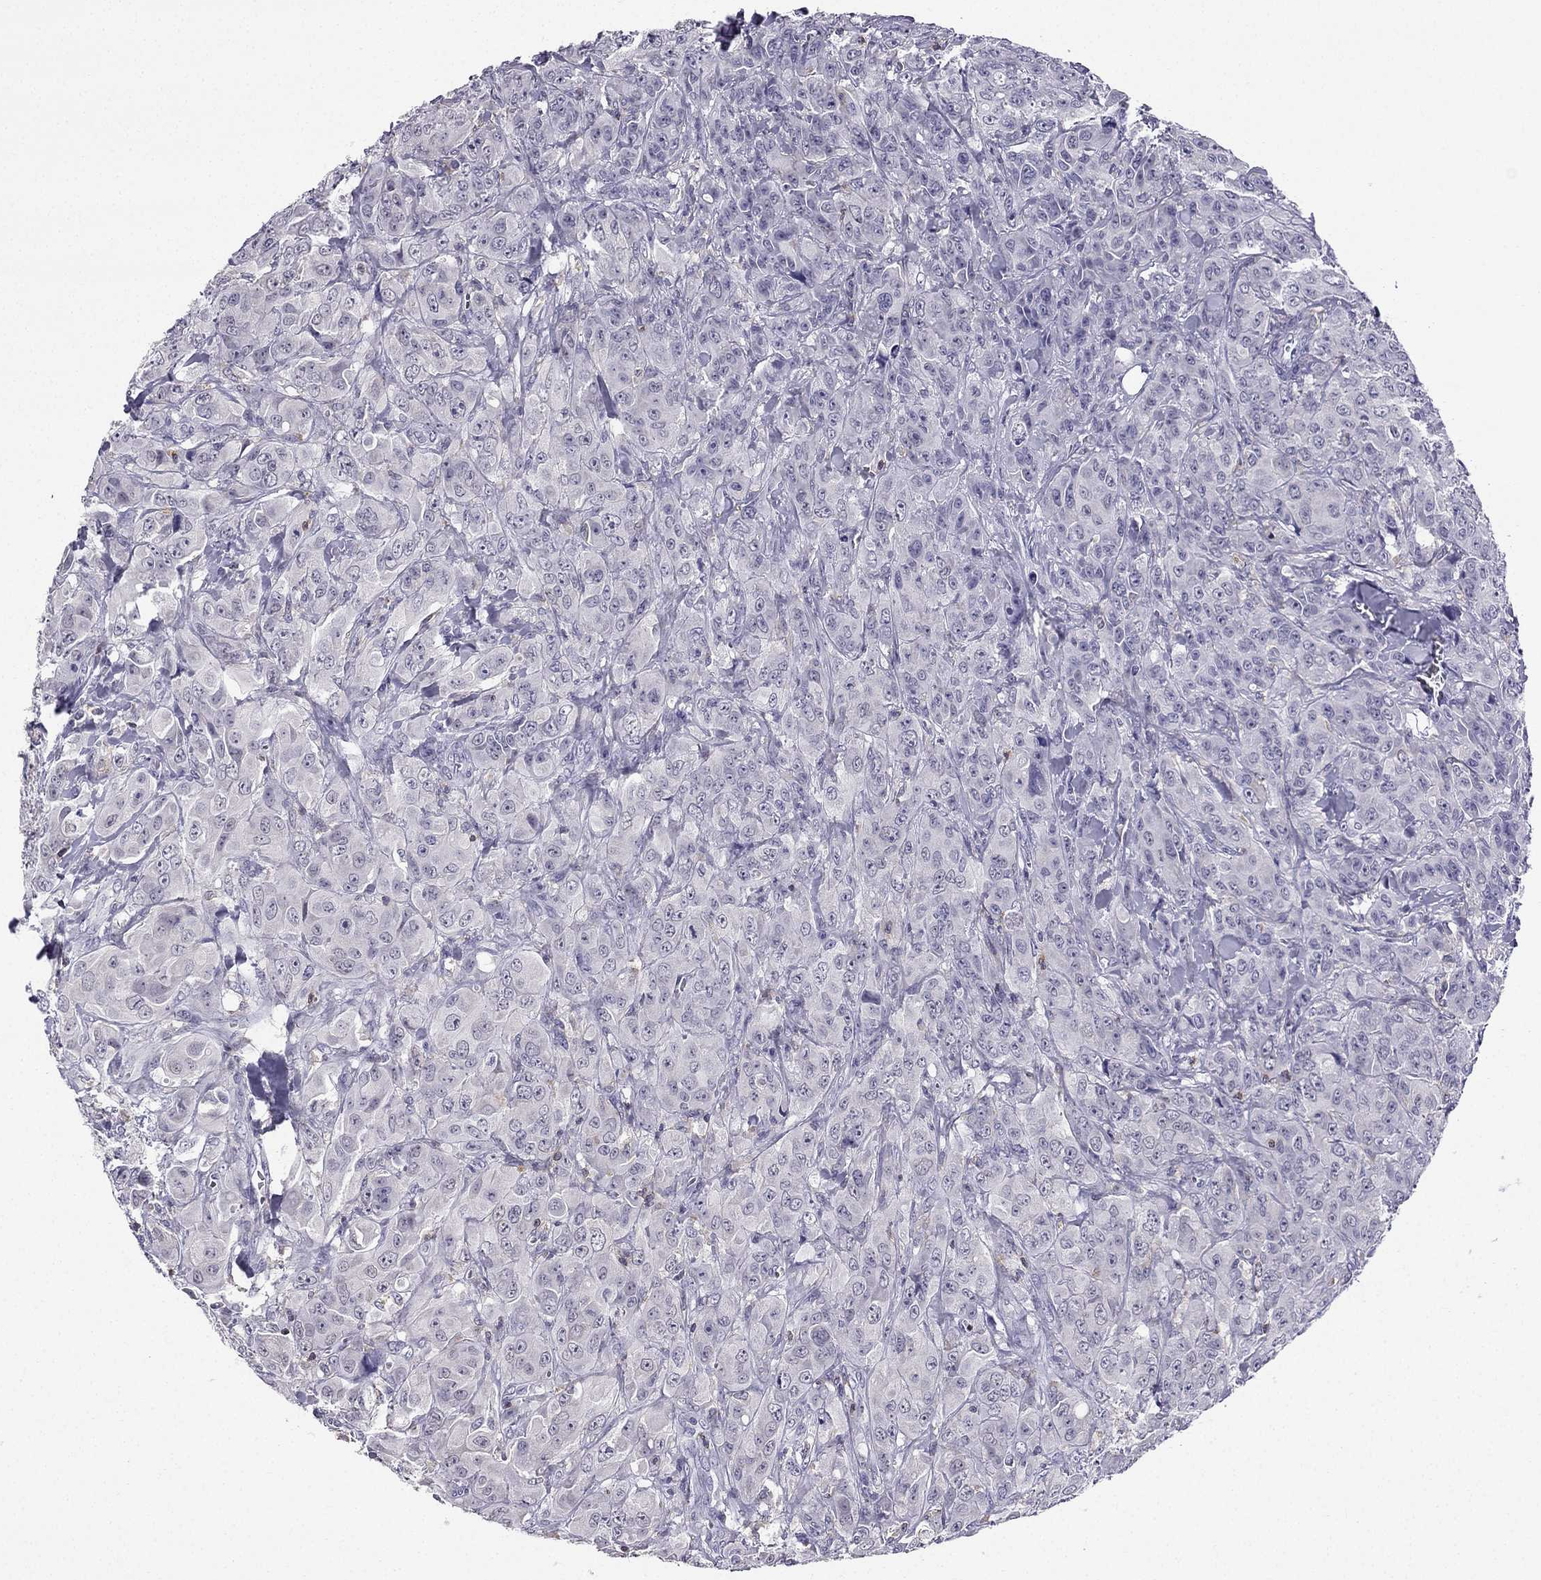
{"staining": {"intensity": "negative", "quantity": "none", "location": "none"}, "tissue": "breast cancer", "cell_type": "Tumor cells", "image_type": "cancer", "snomed": [{"axis": "morphology", "description": "Duct carcinoma"}, {"axis": "topography", "description": "Breast"}], "caption": "Tumor cells show no significant protein staining in breast cancer.", "gene": "CCK", "patient": {"sex": "female", "age": 43}}